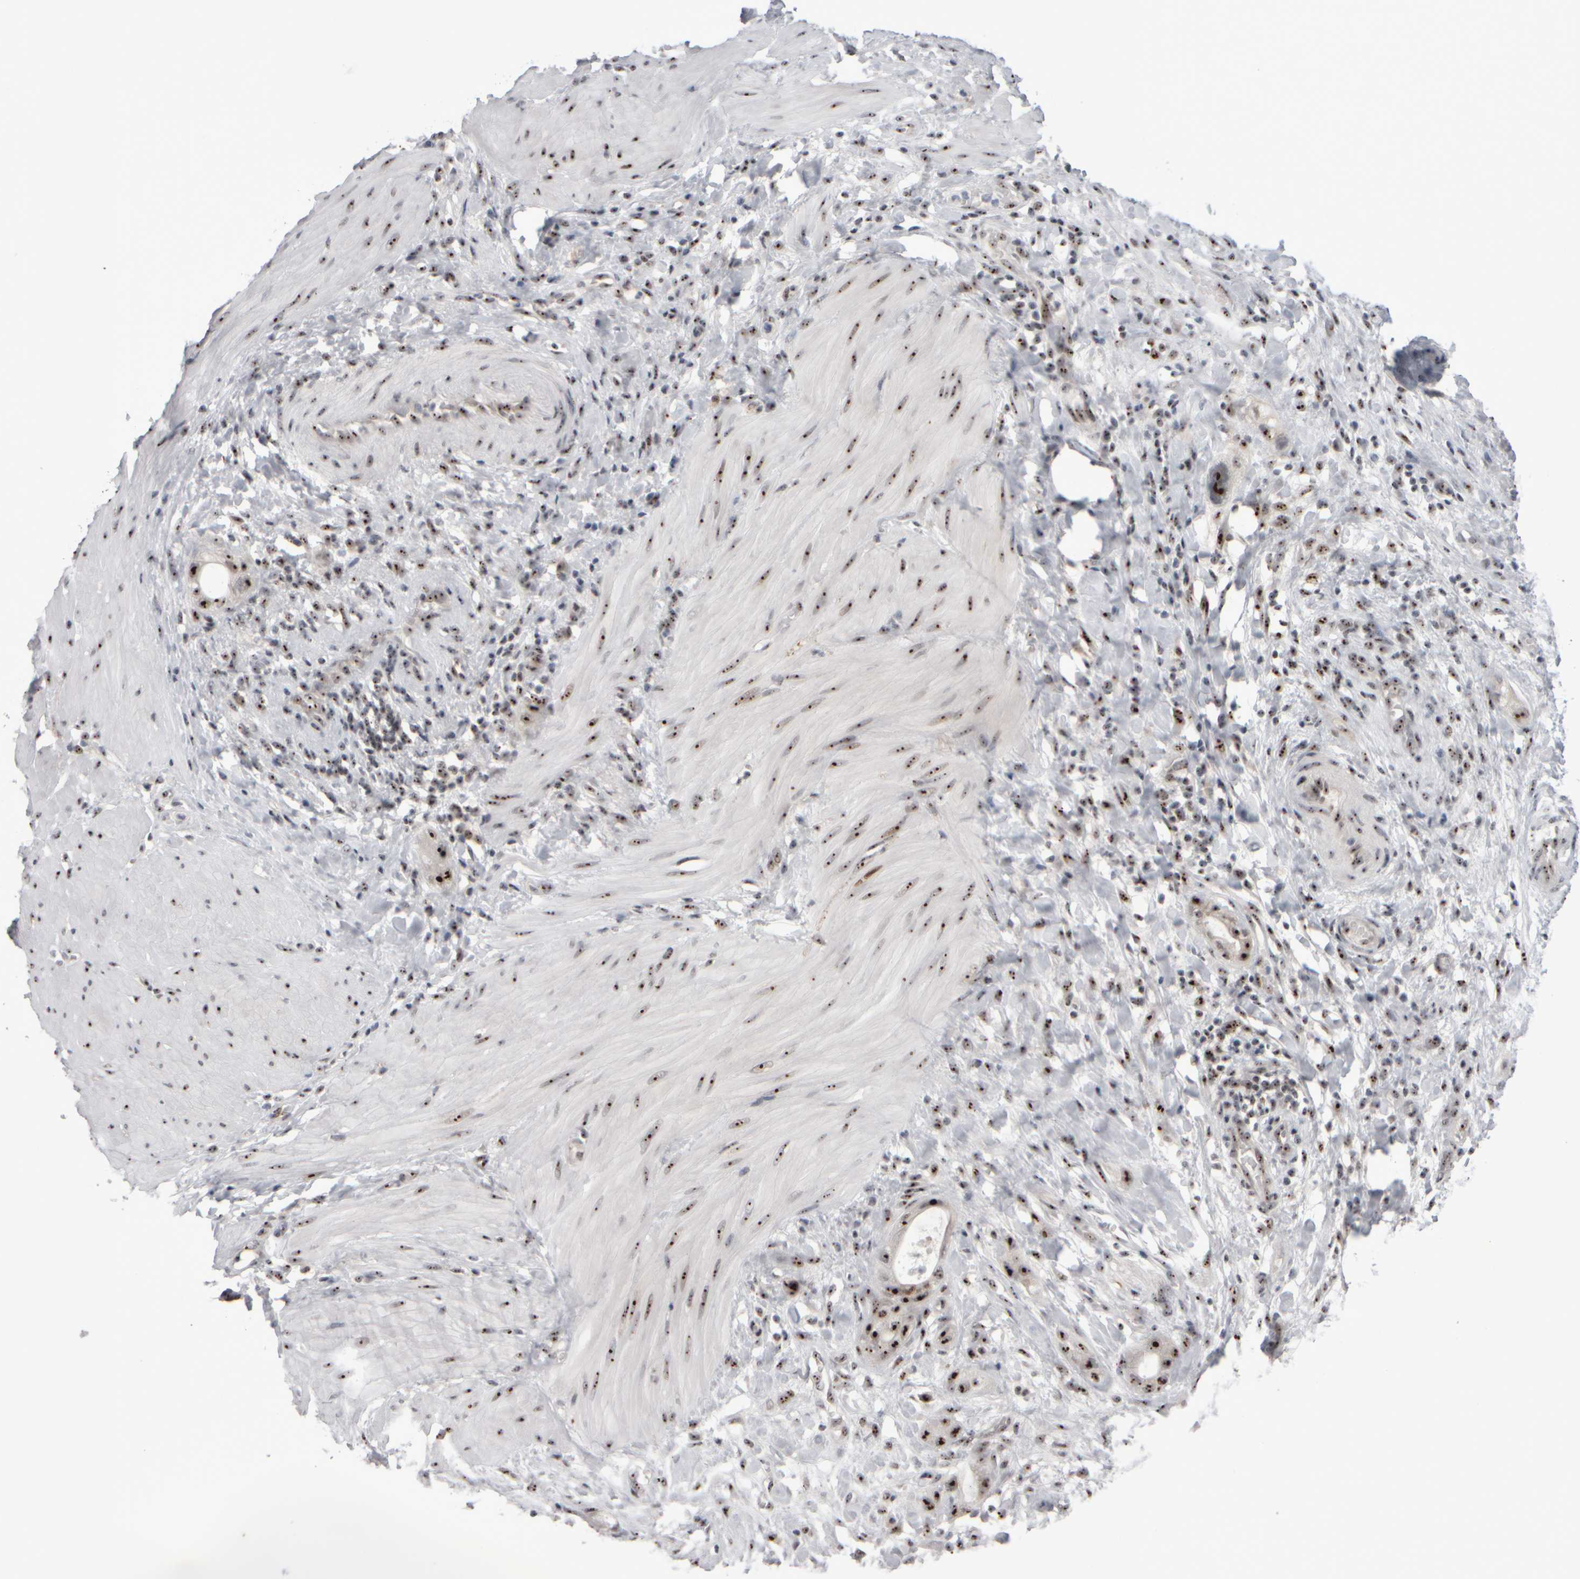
{"staining": {"intensity": "strong", "quantity": ">75%", "location": "nuclear"}, "tissue": "stomach cancer", "cell_type": "Tumor cells", "image_type": "cancer", "snomed": [{"axis": "morphology", "description": "Adenocarcinoma, NOS"}, {"axis": "topography", "description": "Stomach"}, {"axis": "topography", "description": "Stomach, lower"}], "caption": "Protein expression analysis of stomach cancer displays strong nuclear staining in about >75% of tumor cells. The staining was performed using DAB (3,3'-diaminobenzidine) to visualize the protein expression in brown, while the nuclei were stained in blue with hematoxylin (Magnification: 20x).", "gene": "SURF6", "patient": {"sex": "female", "age": 48}}